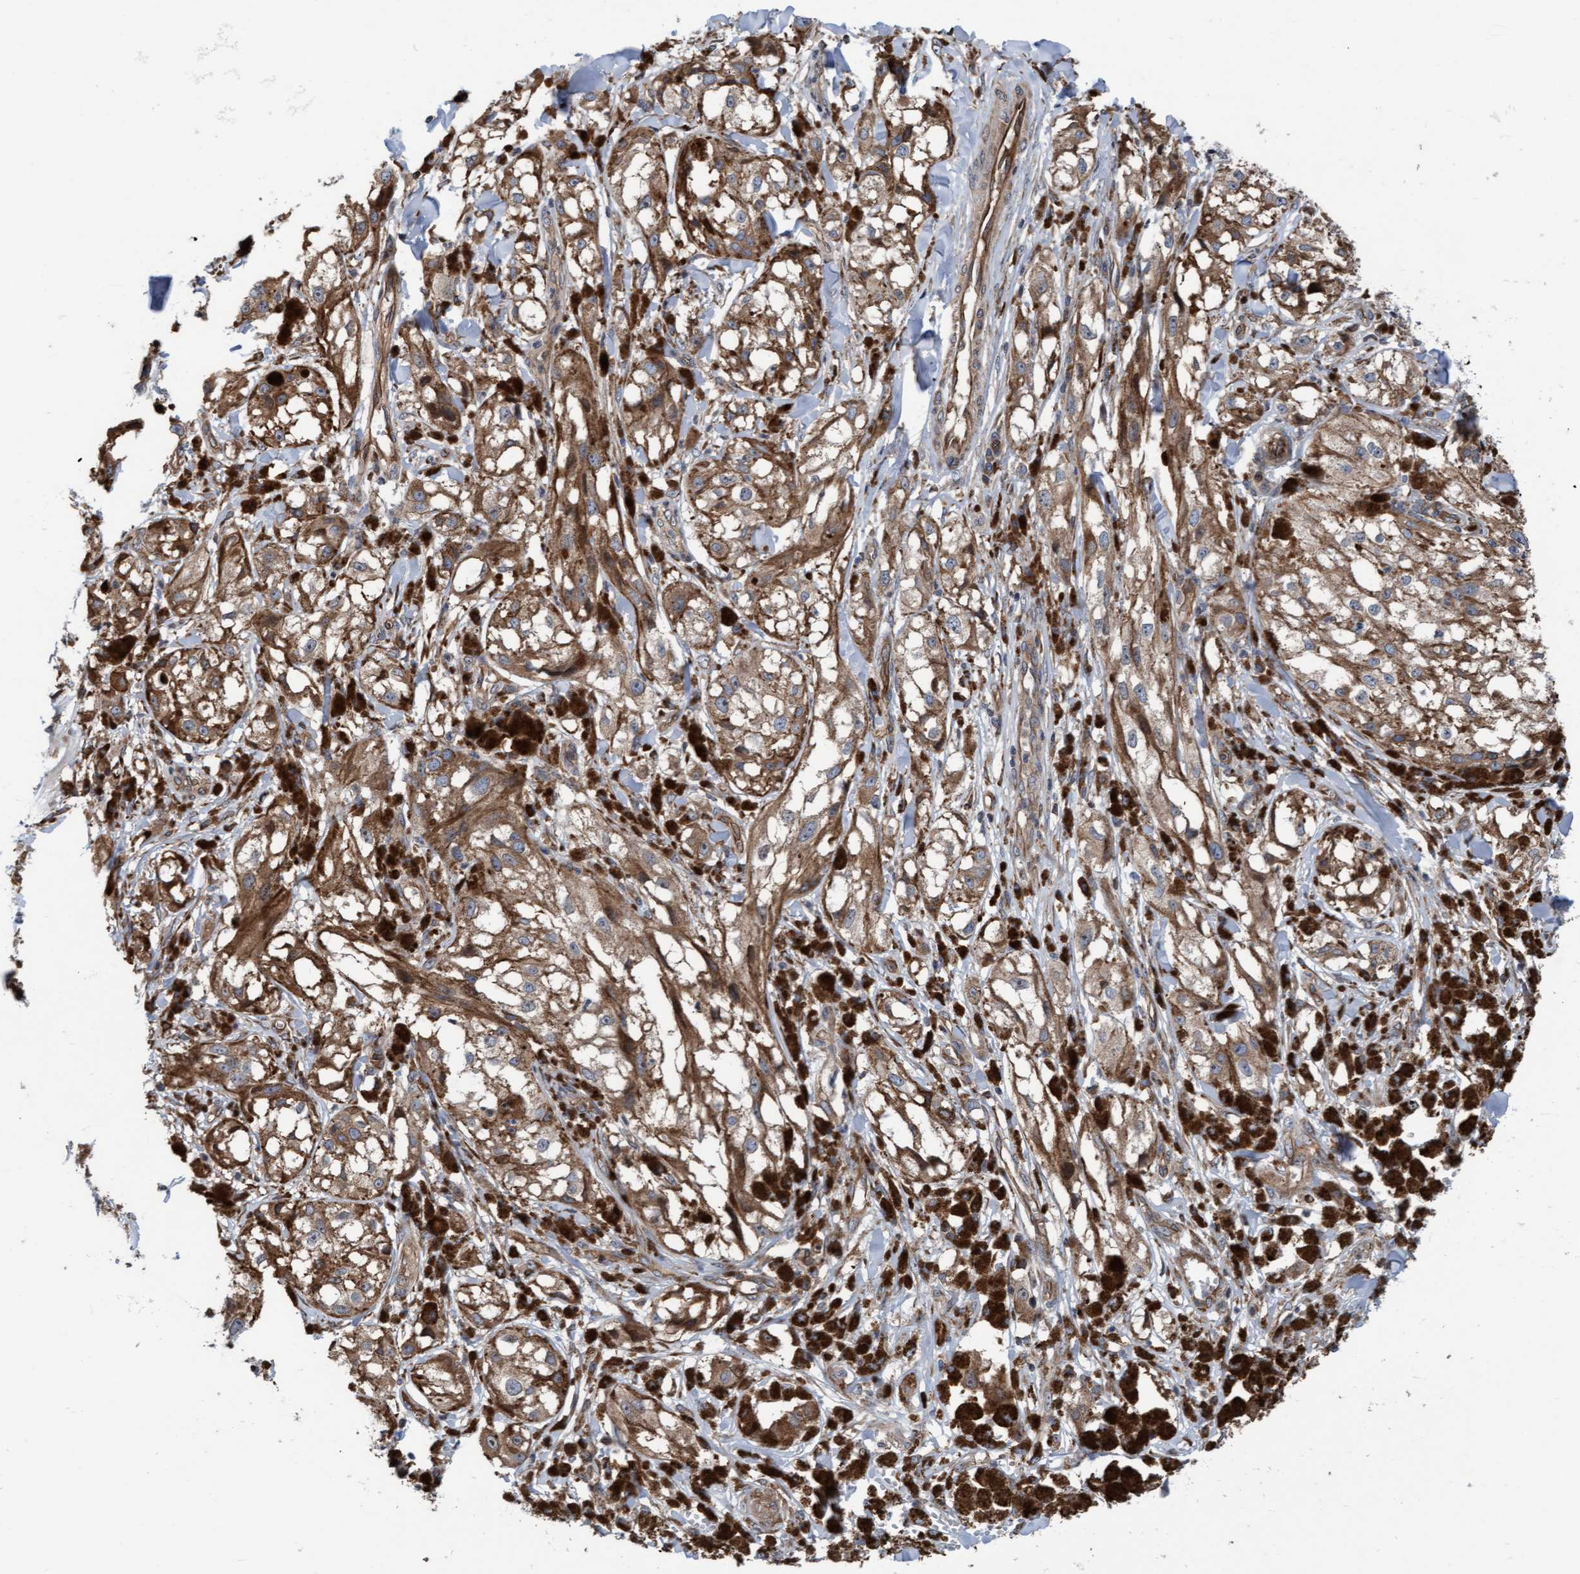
{"staining": {"intensity": "weak", "quantity": ">75%", "location": "cytoplasmic/membranous"}, "tissue": "melanoma", "cell_type": "Tumor cells", "image_type": "cancer", "snomed": [{"axis": "morphology", "description": "Malignant melanoma, NOS"}, {"axis": "topography", "description": "Skin"}], "caption": "Melanoma was stained to show a protein in brown. There is low levels of weak cytoplasmic/membranous positivity in approximately >75% of tumor cells.", "gene": "RAP1GAP2", "patient": {"sex": "male", "age": 88}}